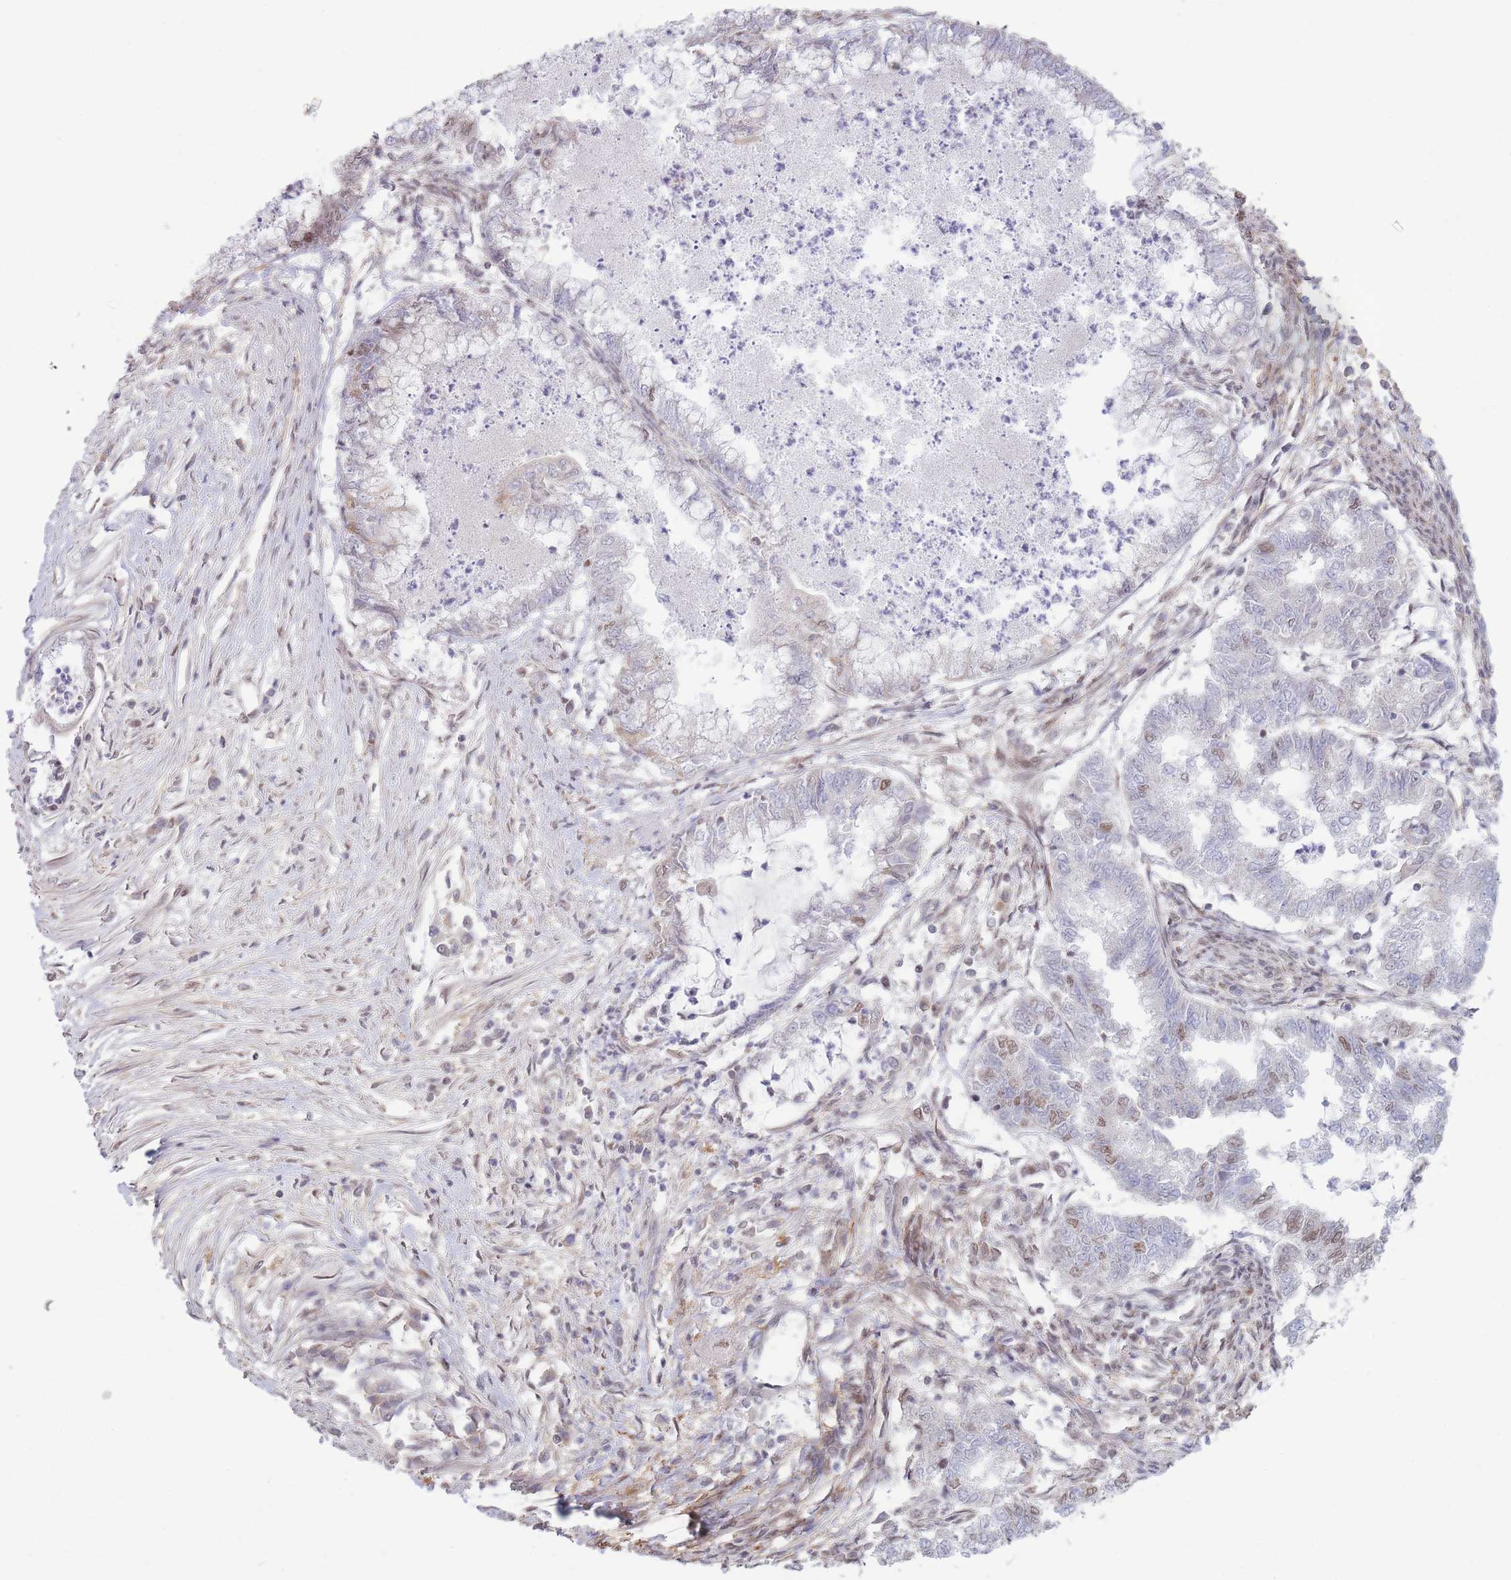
{"staining": {"intensity": "weak", "quantity": "<25%", "location": "nuclear"}, "tissue": "endometrial cancer", "cell_type": "Tumor cells", "image_type": "cancer", "snomed": [{"axis": "morphology", "description": "Adenocarcinoma, NOS"}, {"axis": "topography", "description": "Endometrium"}], "caption": "A high-resolution histopathology image shows immunohistochemistry (IHC) staining of endometrial cancer (adenocarcinoma), which shows no significant staining in tumor cells. Nuclei are stained in blue.", "gene": "CARD8", "patient": {"sex": "female", "age": 79}}